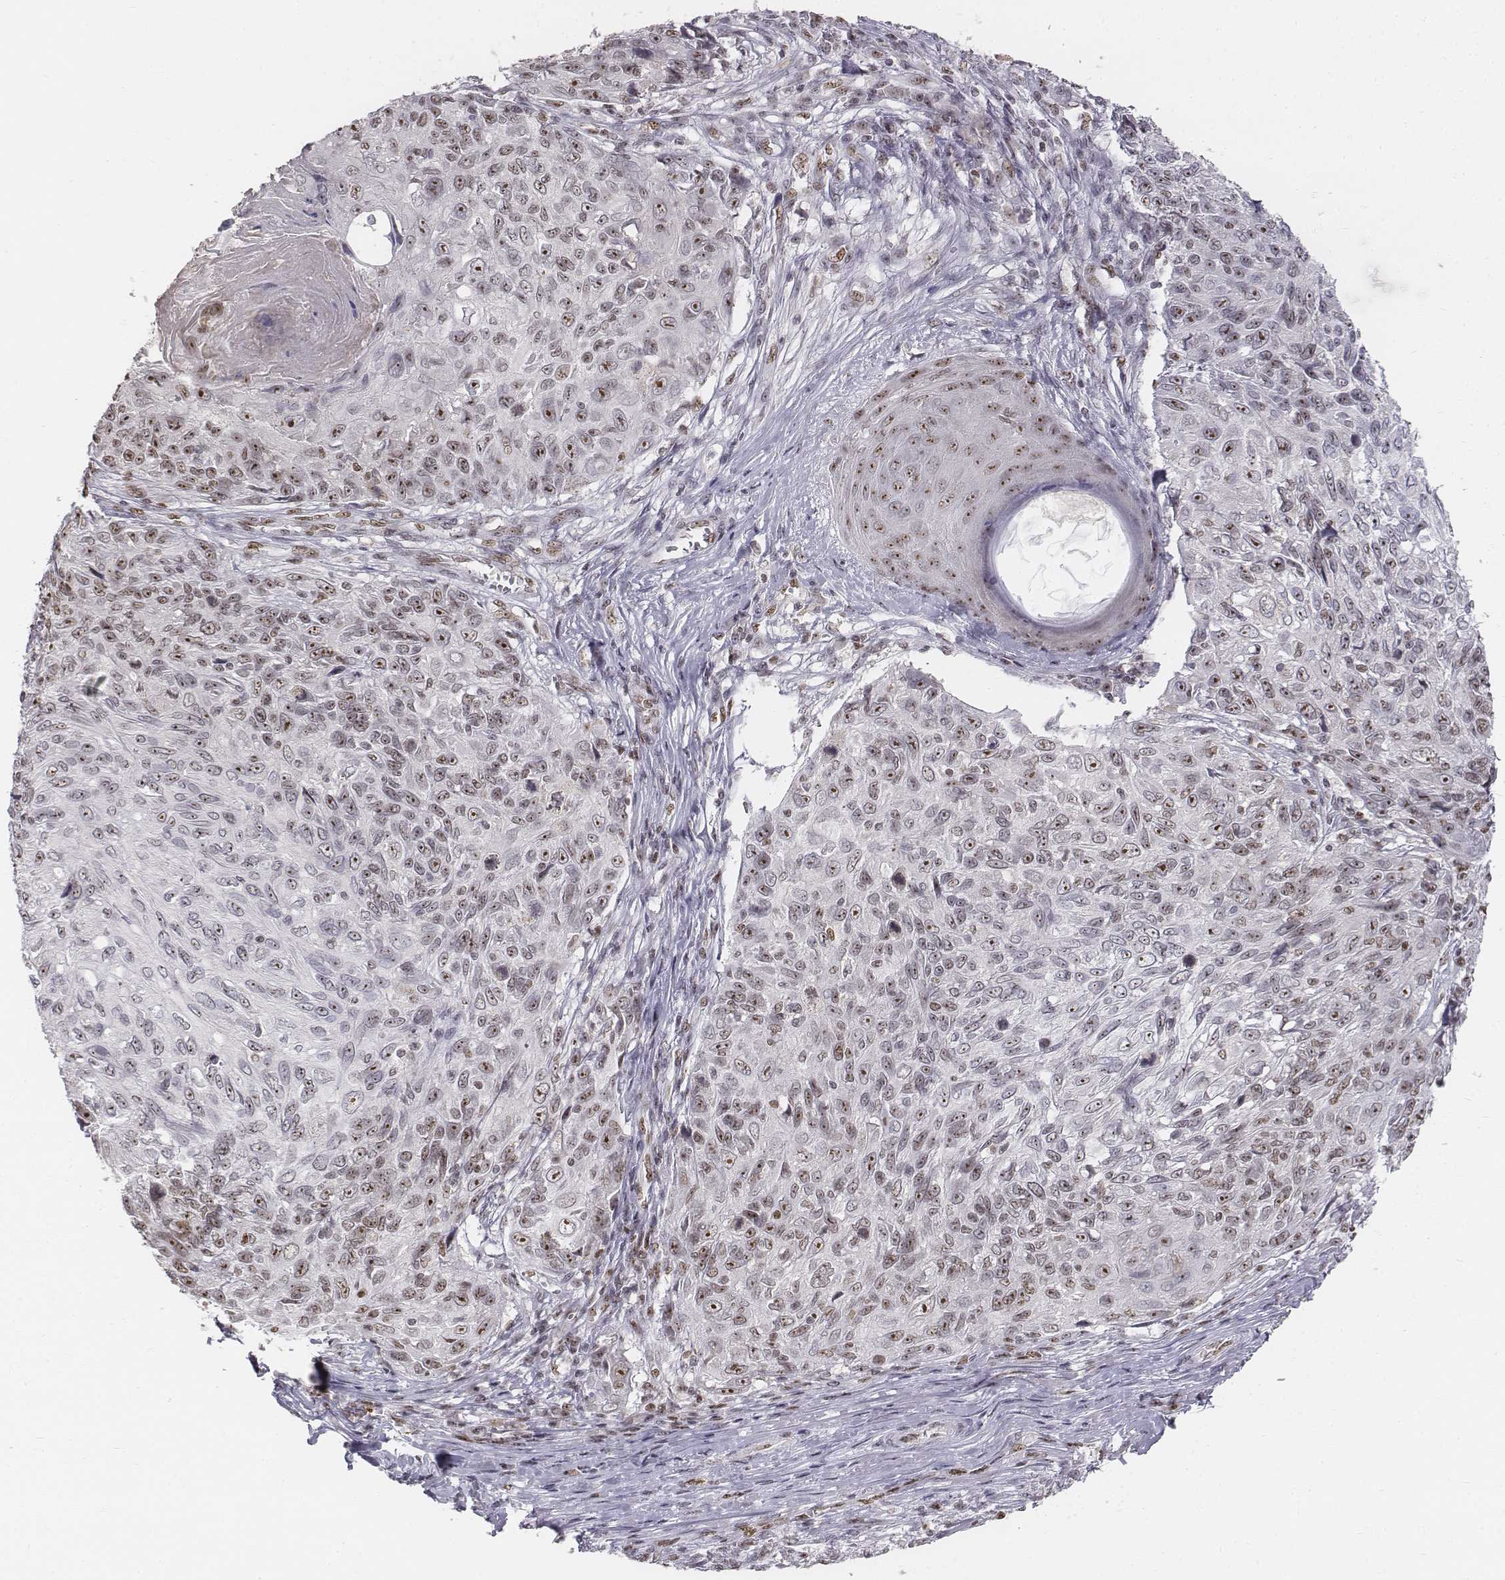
{"staining": {"intensity": "weak", "quantity": "25%-75%", "location": "nuclear"}, "tissue": "skin cancer", "cell_type": "Tumor cells", "image_type": "cancer", "snomed": [{"axis": "morphology", "description": "Squamous cell carcinoma, NOS"}, {"axis": "topography", "description": "Skin"}], "caption": "There is low levels of weak nuclear expression in tumor cells of skin squamous cell carcinoma, as demonstrated by immunohistochemical staining (brown color).", "gene": "PHF6", "patient": {"sex": "male", "age": 92}}